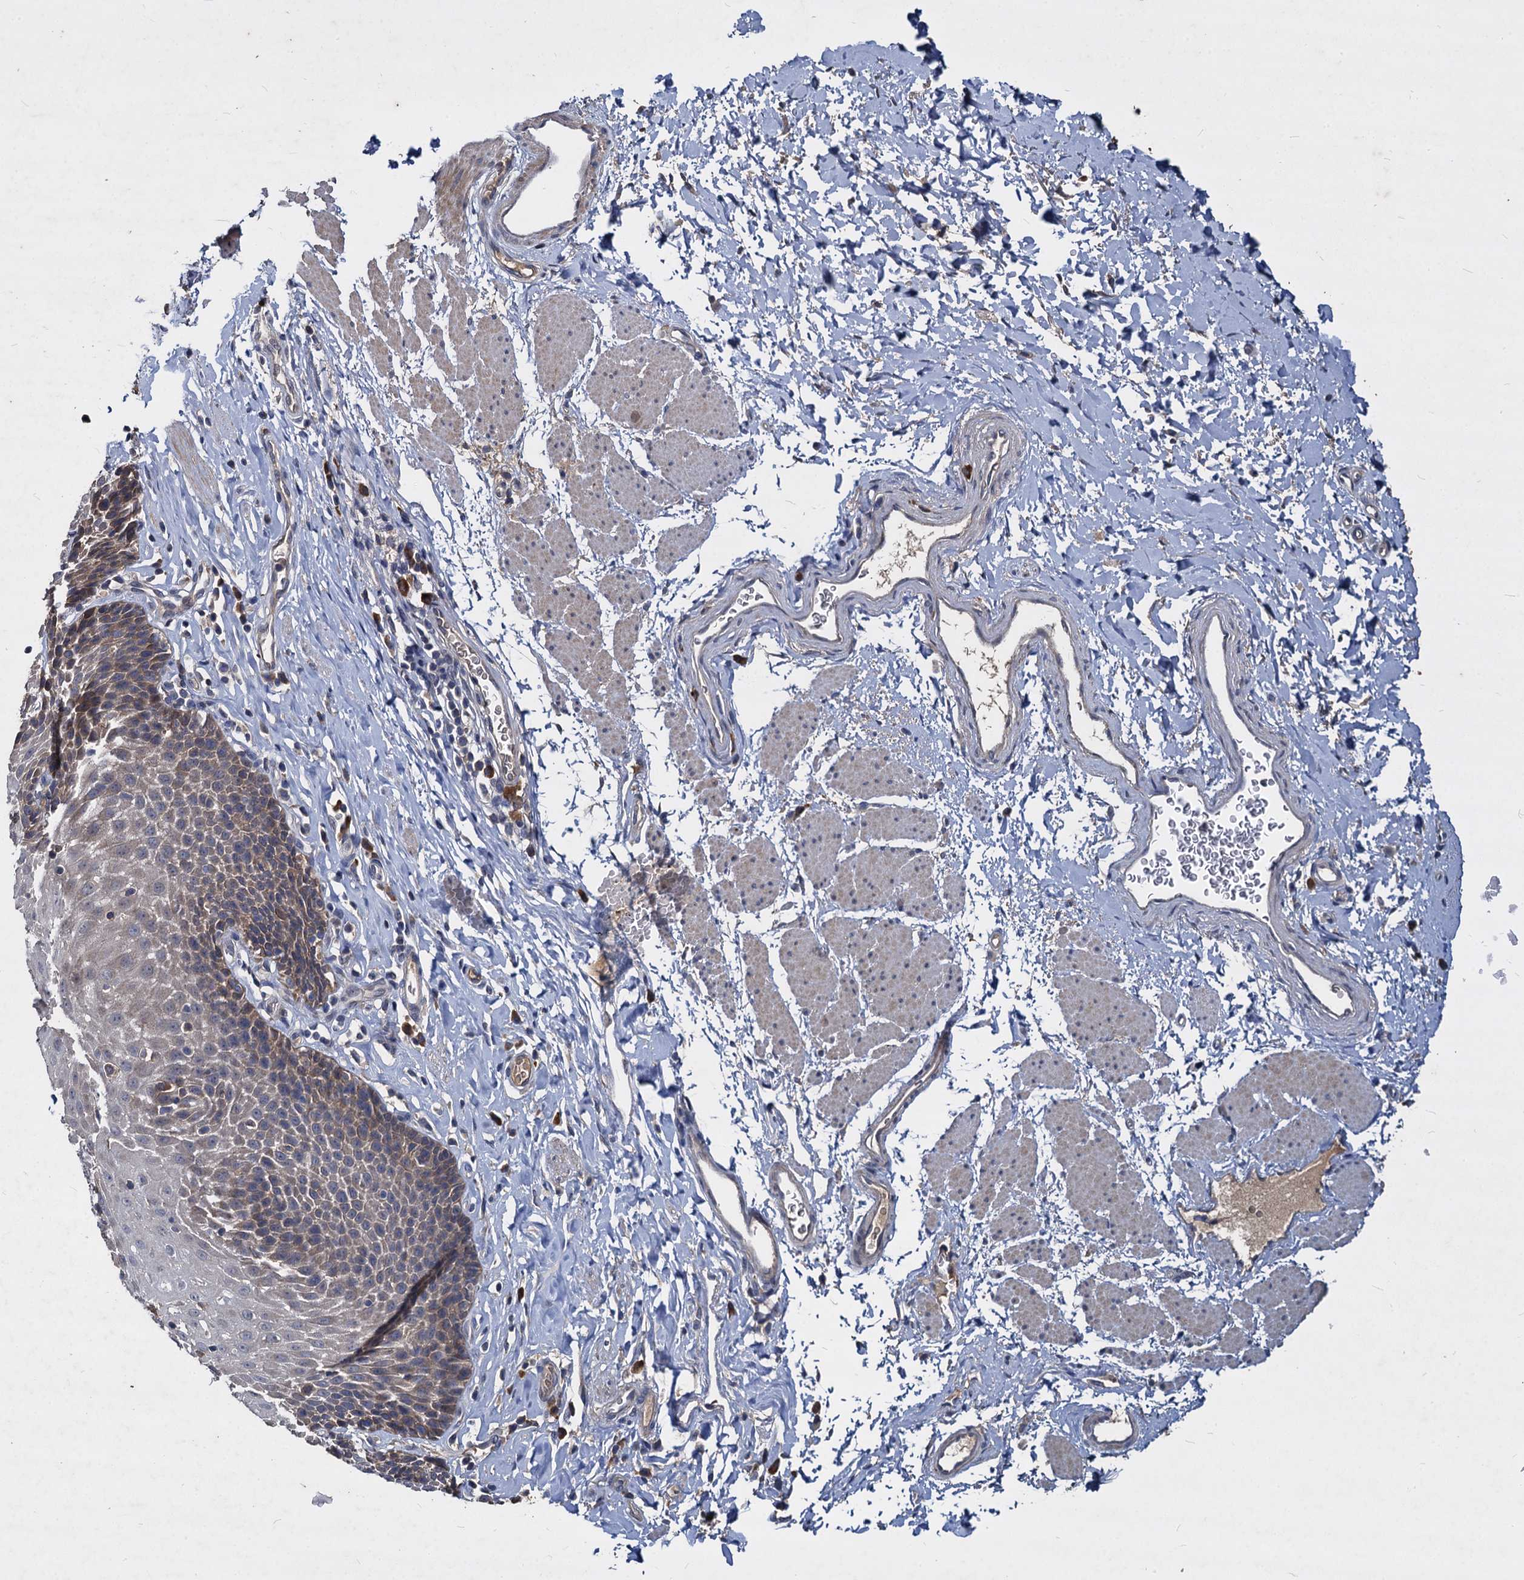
{"staining": {"intensity": "moderate", "quantity": "25%-75%", "location": "cytoplasmic/membranous"}, "tissue": "esophagus", "cell_type": "Squamous epithelial cells", "image_type": "normal", "snomed": [{"axis": "morphology", "description": "Normal tissue, NOS"}, {"axis": "topography", "description": "Esophagus"}], "caption": "A high-resolution photomicrograph shows IHC staining of normal esophagus, which displays moderate cytoplasmic/membranous expression in about 25%-75% of squamous epithelial cells. The staining was performed using DAB (3,3'-diaminobenzidine), with brown indicating positive protein expression. Nuclei are stained blue with hematoxylin.", "gene": "CCDC184", "patient": {"sex": "female", "age": 61}}